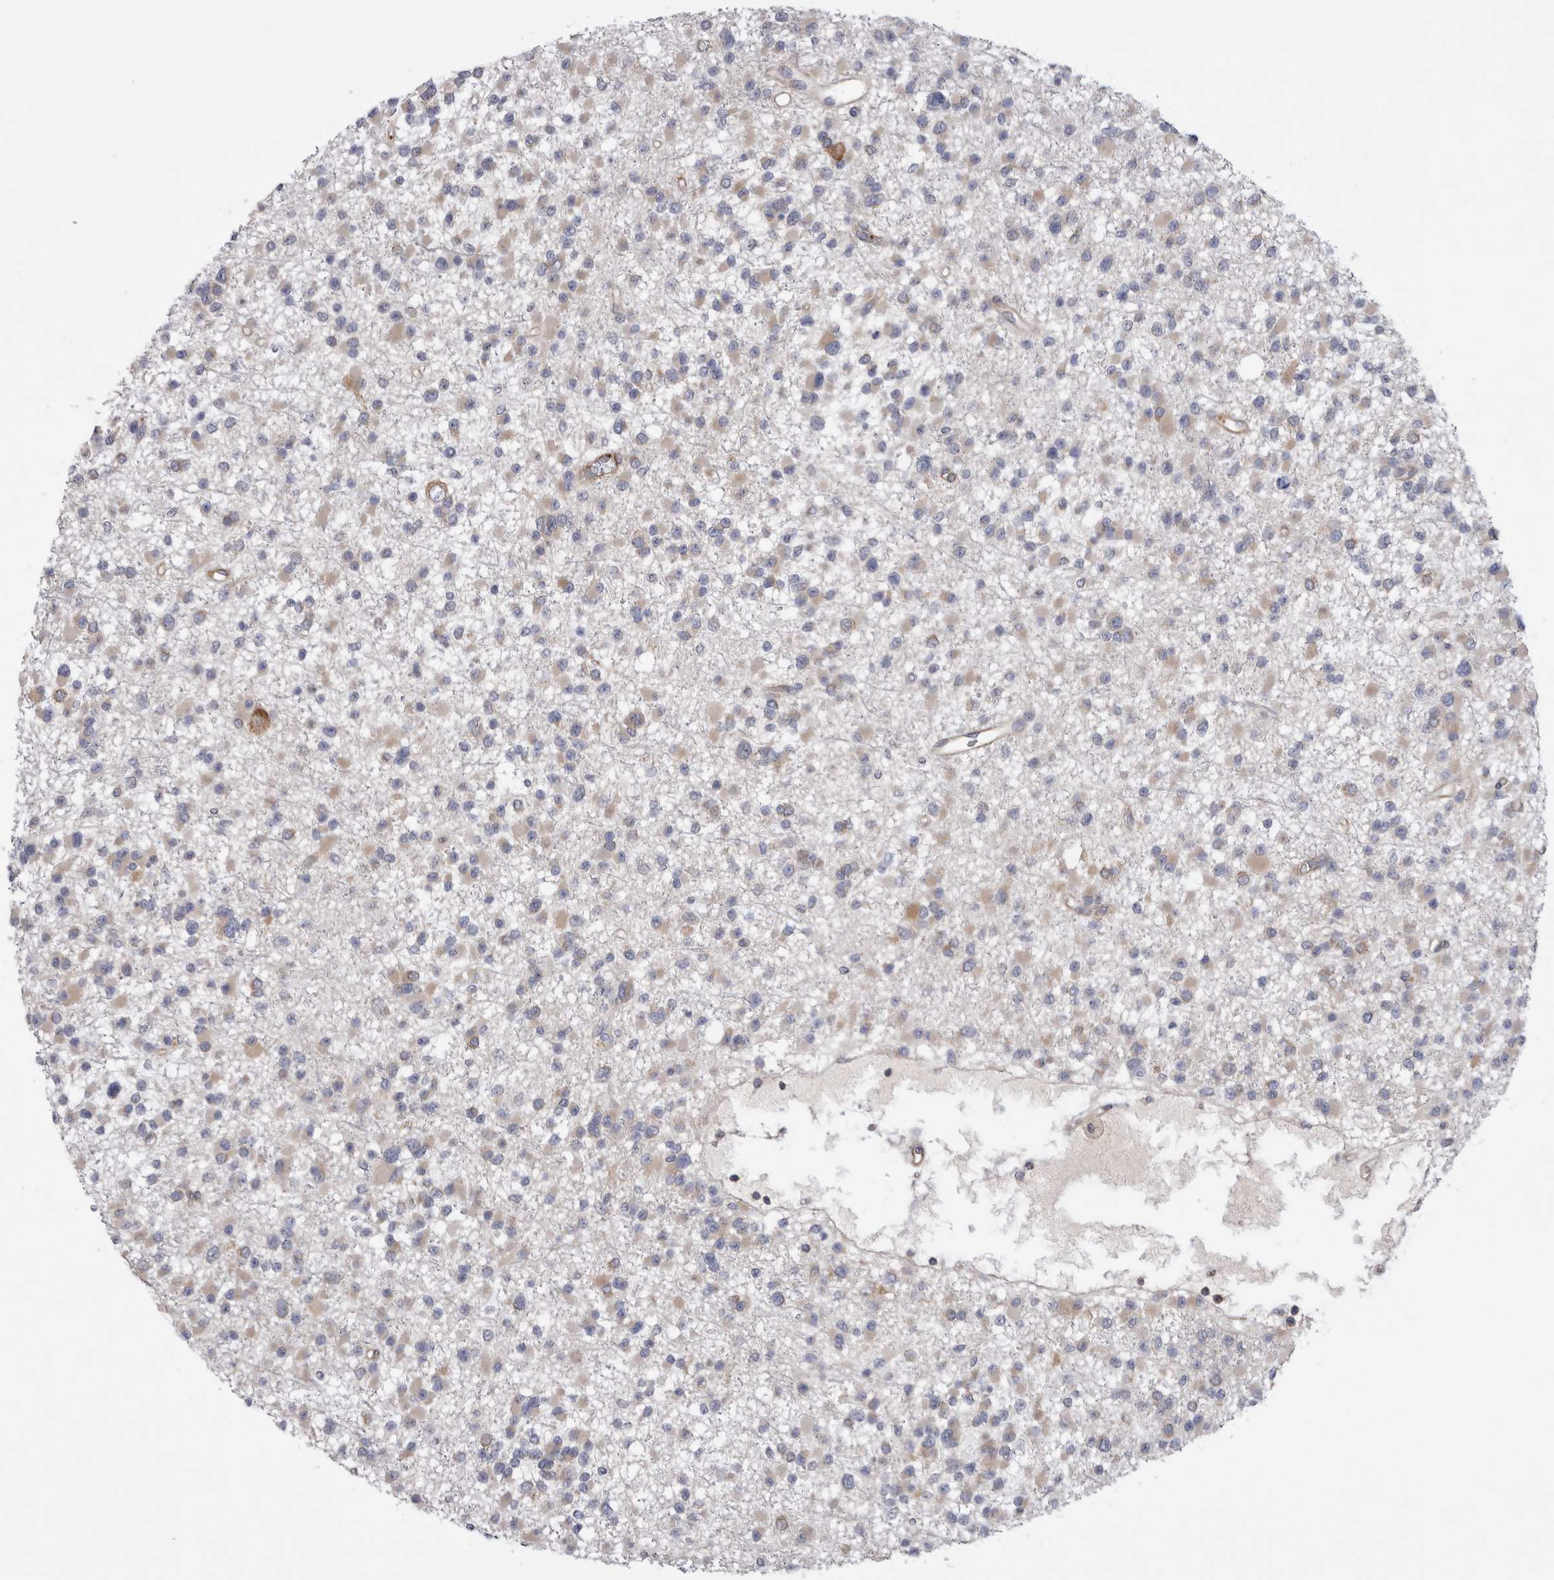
{"staining": {"intensity": "negative", "quantity": "none", "location": "none"}, "tissue": "glioma", "cell_type": "Tumor cells", "image_type": "cancer", "snomed": [{"axis": "morphology", "description": "Glioma, malignant, Low grade"}, {"axis": "topography", "description": "Brain"}], "caption": "Immunohistochemistry photomicrograph of human glioma stained for a protein (brown), which reveals no positivity in tumor cells. (Stains: DAB (3,3'-diaminobenzidine) immunohistochemistry (IHC) with hematoxylin counter stain, Microscopy: brightfield microscopy at high magnification).", "gene": "EPRS1", "patient": {"sex": "female", "age": 22}}